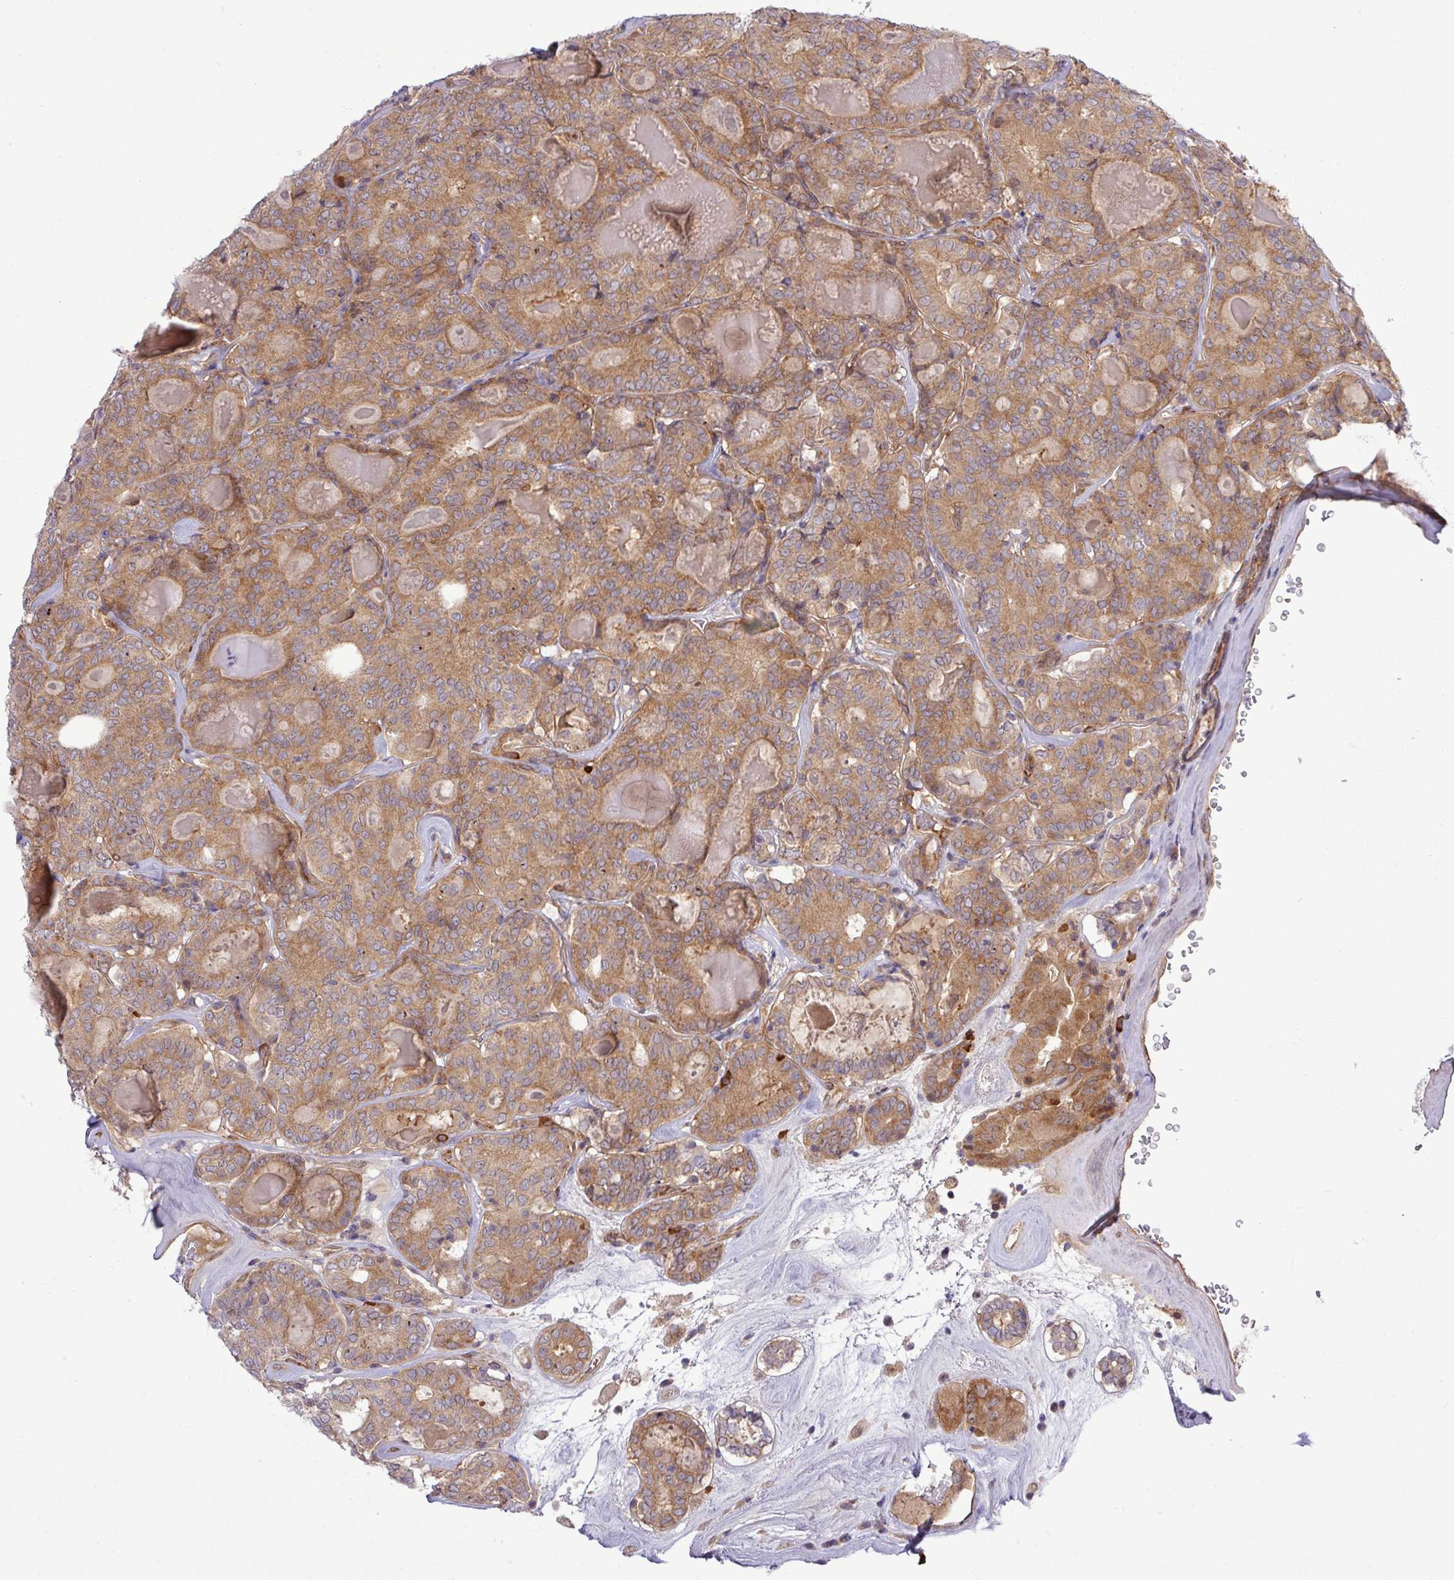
{"staining": {"intensity": "moderate", "quantity": ">75%", "location": "cytoplasmic/membranous"}, "tissue": "thyroid cancer", "cell_type": "Tumor cells", "image_type": "cancer", "snomed": [{"axis": "morphology", "description": "Papillary adenocarcinoma, NOS"}, {"axis": "topography", "description": "Thyroid gland"}], "caption": "Thyroid cancer stained for a protein (brown) displays moderate cytoplasmic/membranous positive staining in approximately >75% of tumor cells.", "gene": "FAM222B", "patient": {"sex": "female", "age": 72}}